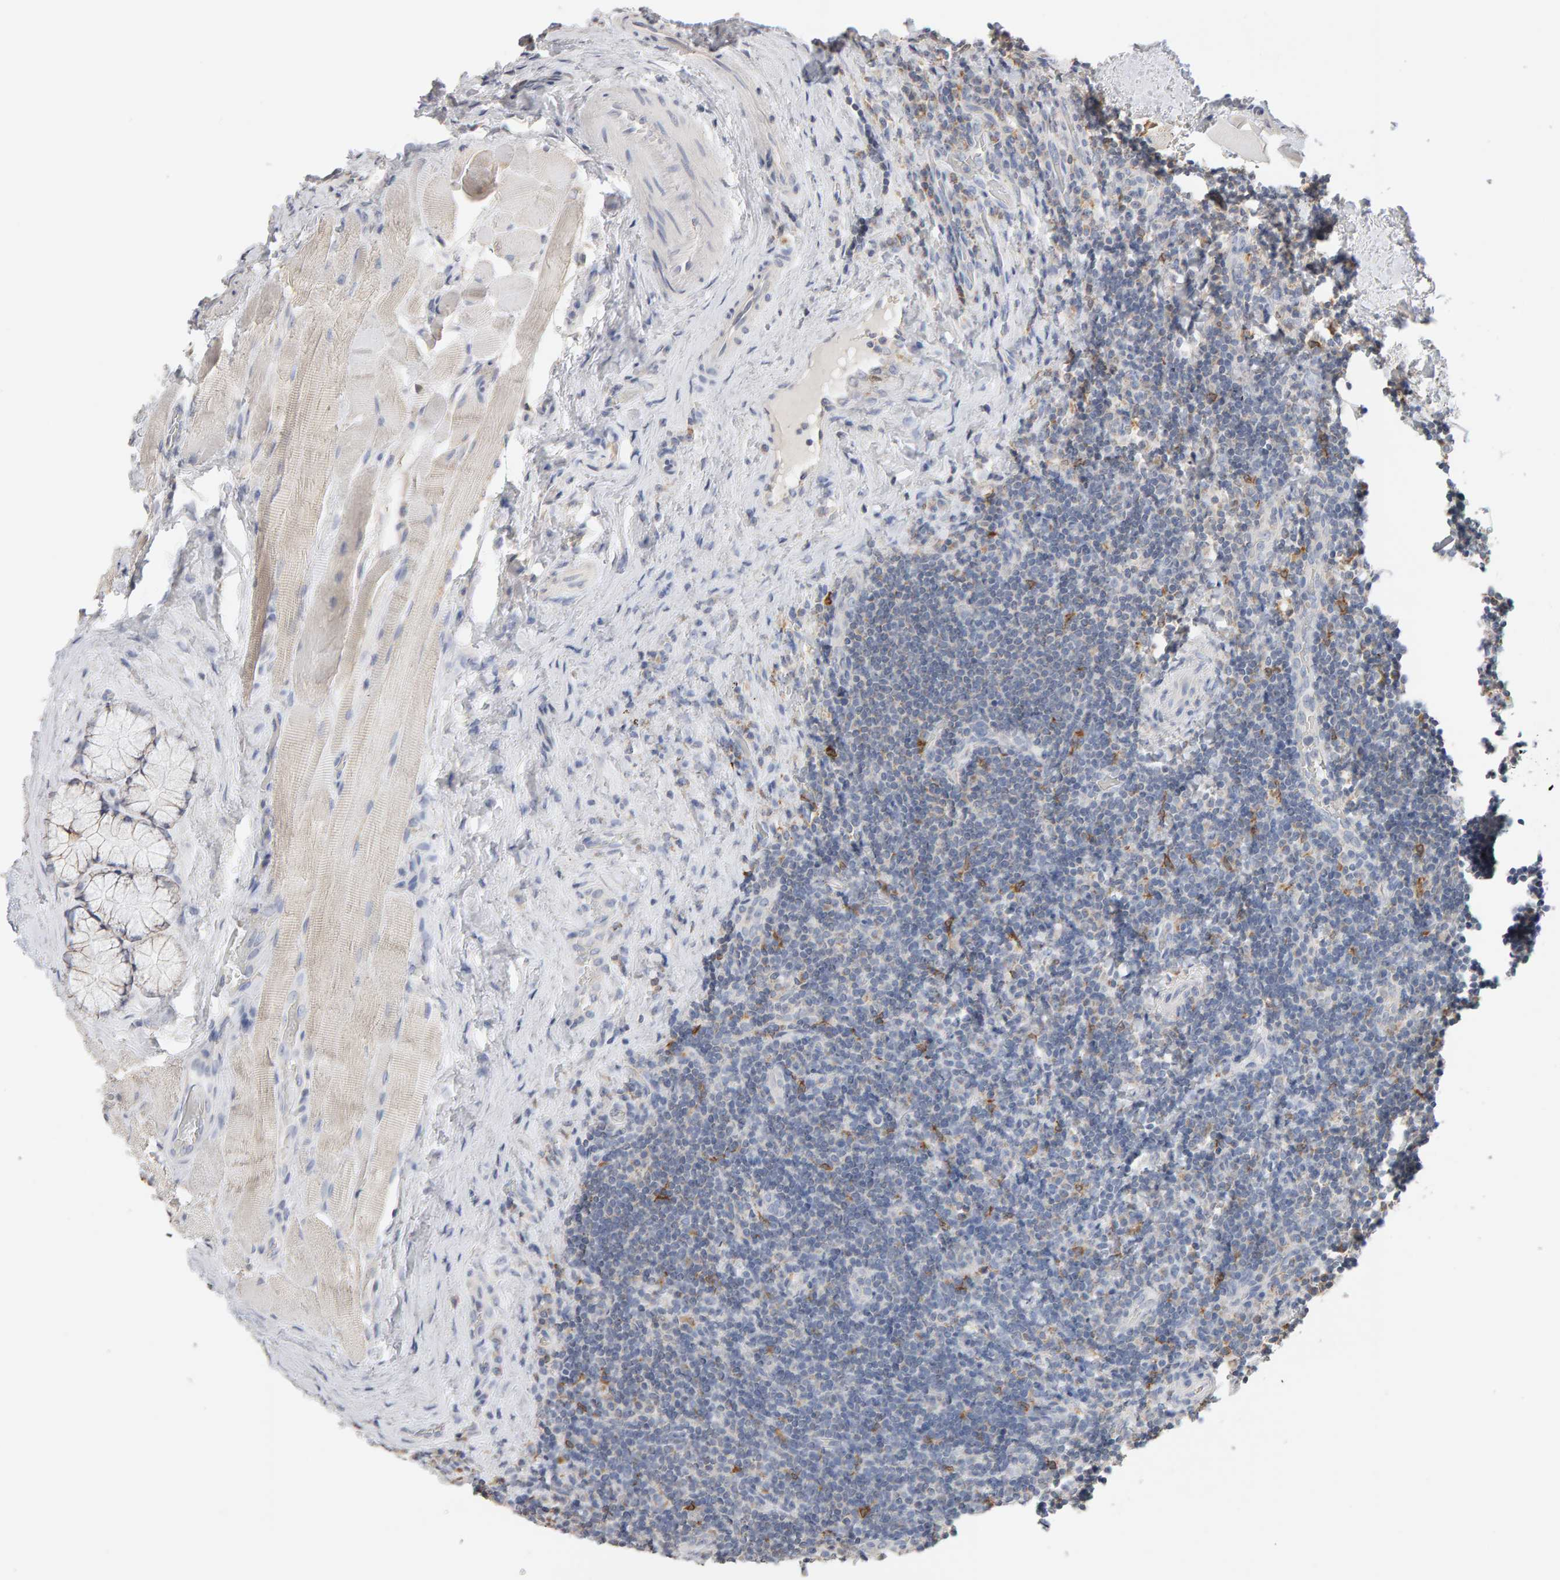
{"staining": {"intensity": "negative", "quantity": "none", "location": "none"}, "tissue": "lymphoma", "cell_type": "Tumor cells", "image_type": "cancer", "snomed": [{"axis": "morphology", "description": "Malignant lymphoma, non-Hodgkin's type, High grade"}, {"axis": "topography", "description": "Tonsil"}], "caption": "Lymphoma was stained to show a protein in brown. There is no significant expression in tumor cells.", "gene": "SGPL1", "patient": {"sex": "female", "age": 36}}